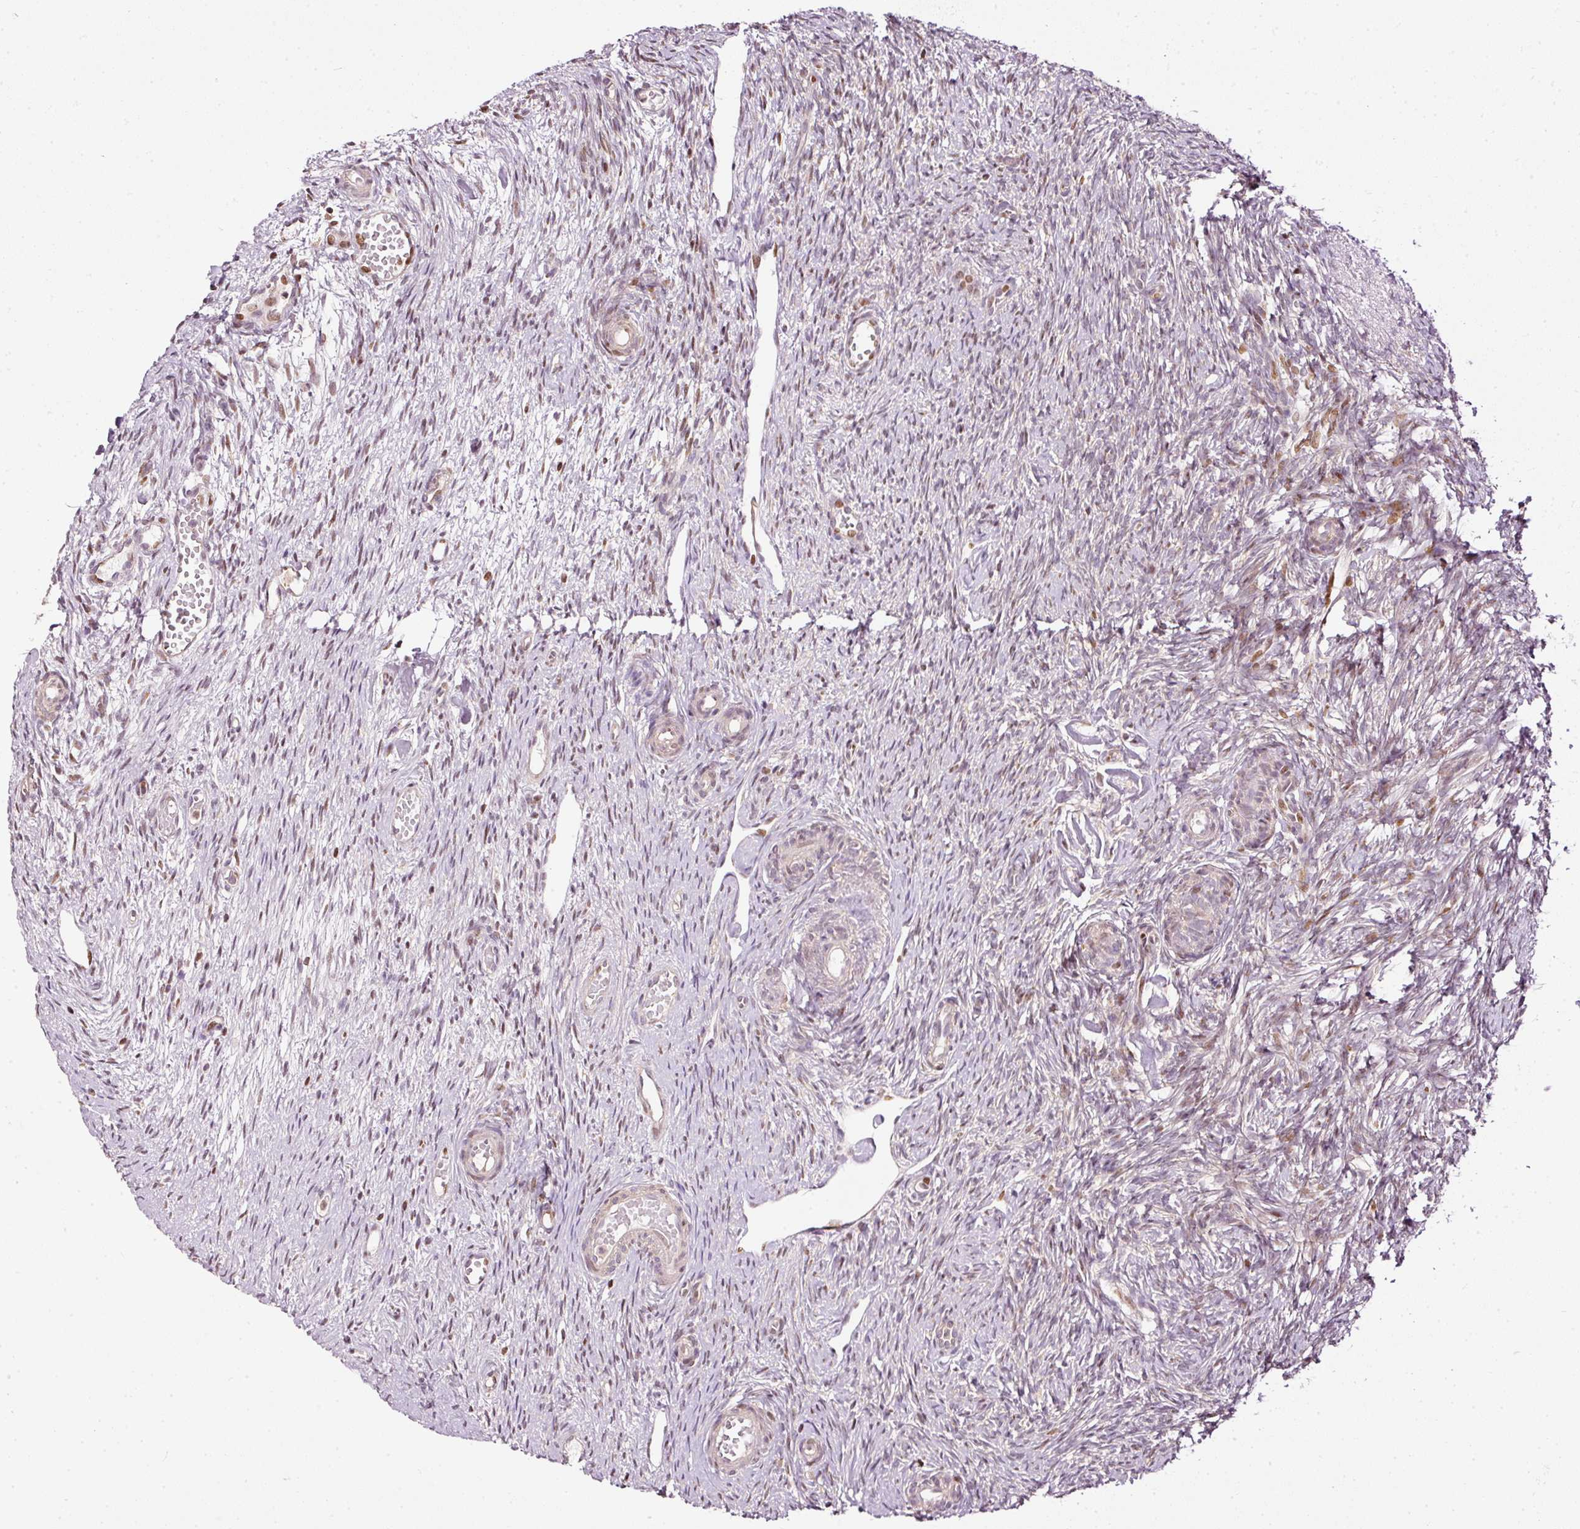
{"staining": {"intensity": "moderate", "quantity": "<25%", "location": "nuclear"}, "tissue": "ovary", "cell_type": "Follicle cells", "image_type": "normal", "snomed": [{"axis": "morphology", "description": "Normal tissue, NOS"}, {"axis": "topography", "description": "Ovary"}], "caption": "Brown immunohistochemical staining in unremarkable ovary reveals moderate nuclear staining in about <25% of follicle cells. (DAB = brown stain, brightfield microscopy at high magnification).", "gene": "ZNF778", "patient": {"sex": "female", "age": 51}}